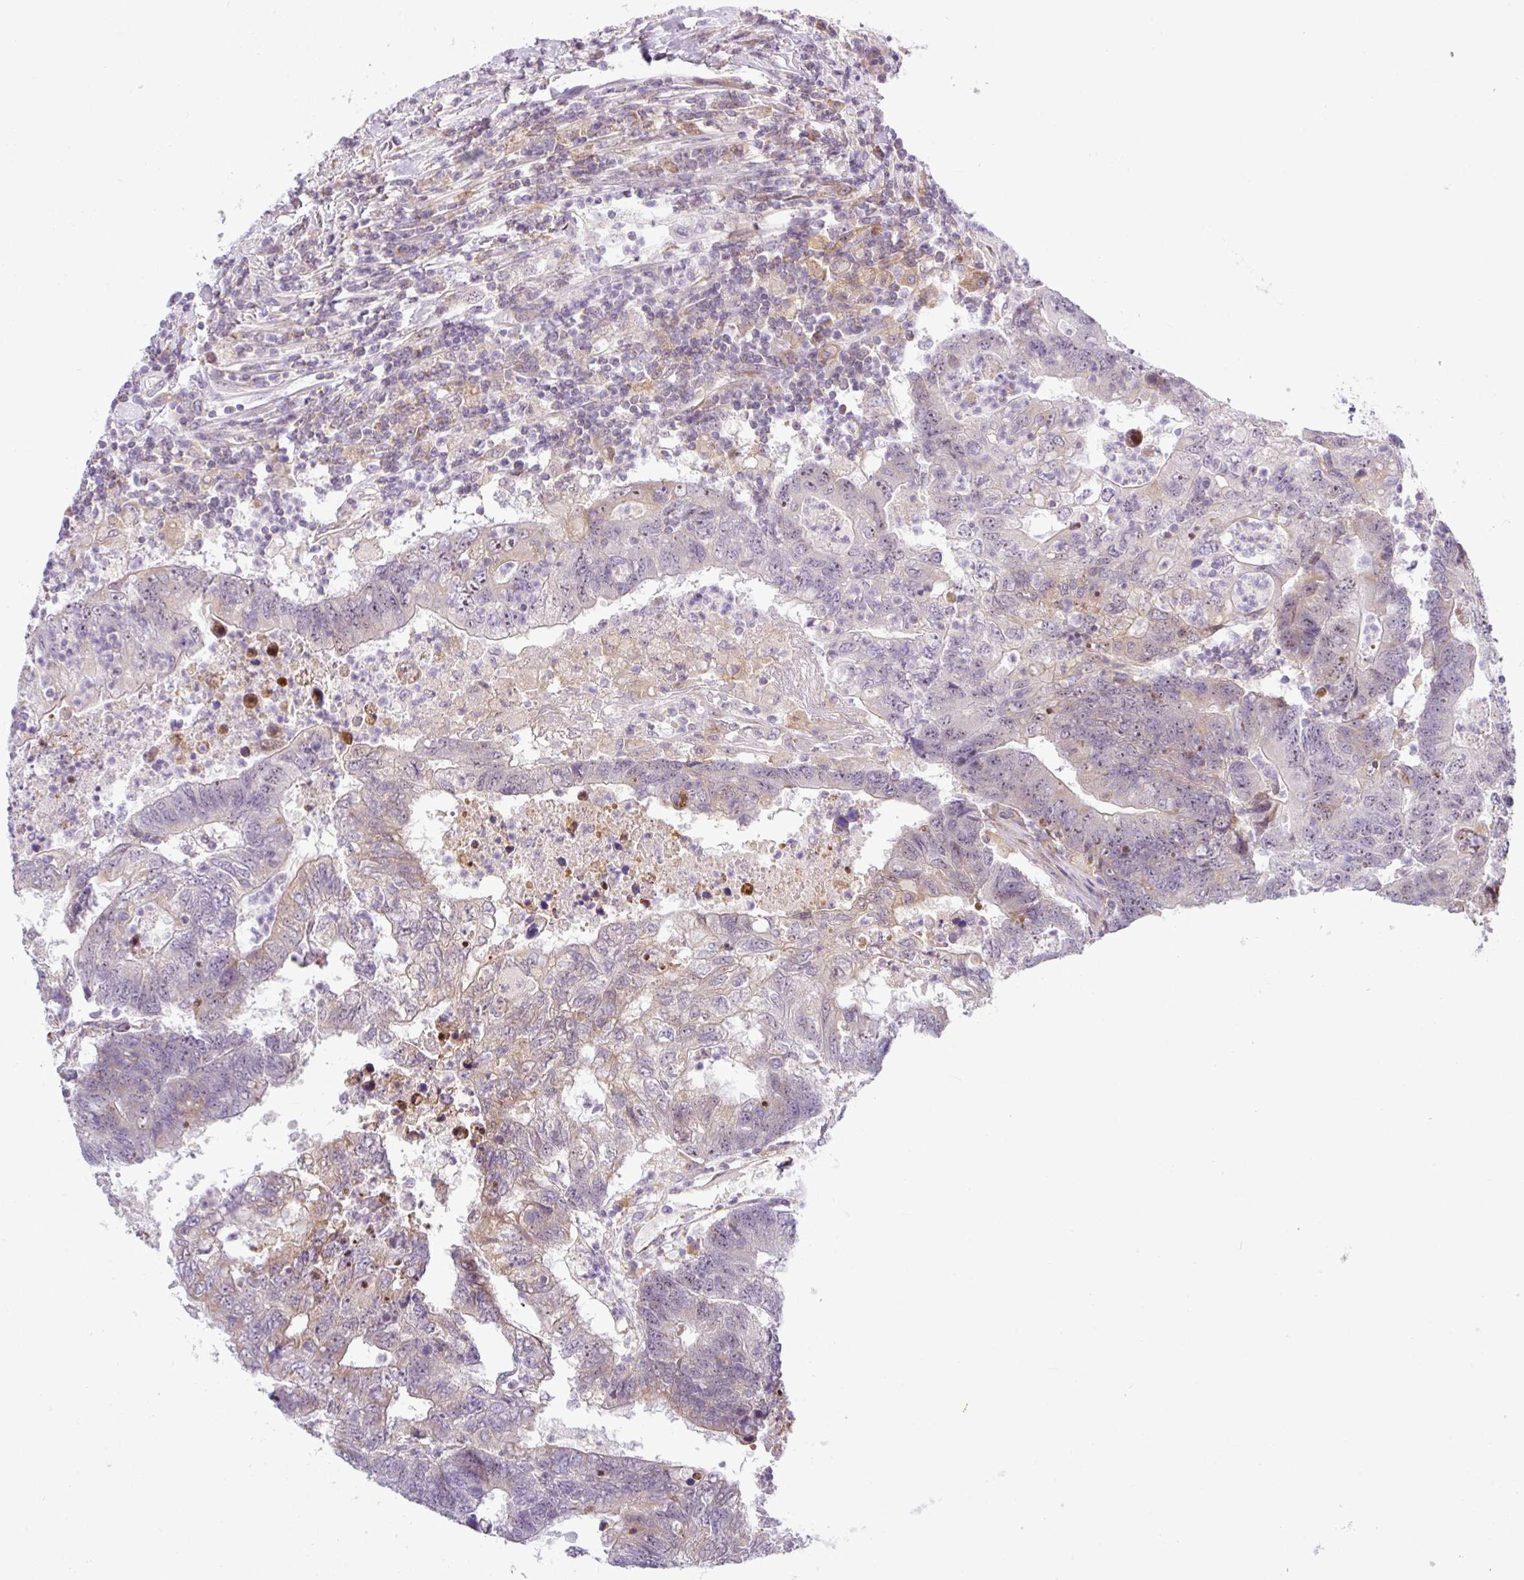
{"staining": {"intensity": "weak", "quantity": "<25%", "location": "cytoplasmic/membranous"}, "tissue": "colorectal cancer", "cell_type": "Tumor cells", "image_type": "cancer", "snomed": [{"axis": "morphology", "description": "Adenocarcinoma, NOS"}, {"axis": "topography", "description": "Colon"}], "caption": "Tumor cells are negative for brown protein staining in adenocarcinoma (colorectal). (DAB immunohistochemistry visualized using brightfield microscopy, high magnification).", "gene": "NDUFB2", "patient": {"sex": "female", "age": 48}}